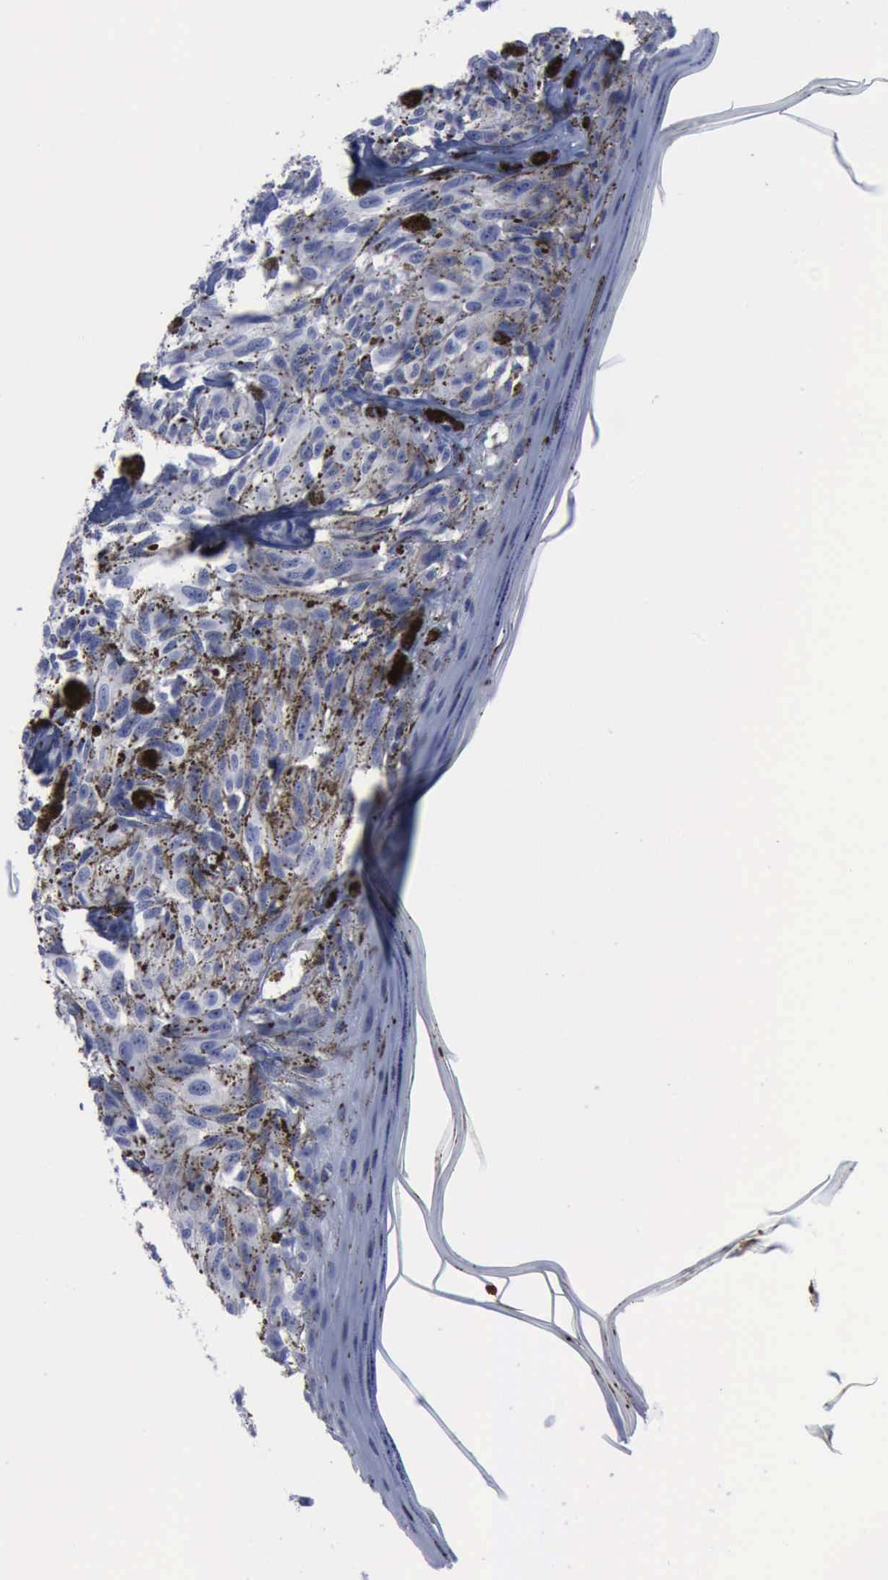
{"staining": {"intensity": "negative", "quantity": "none", "location": "none"}, "tissue": "melanoma", "cell_type": "Tumor cells", "image_type": "cancer", "snomed": [{"axis": "morphology", "description": "Malignant melanoma, NOS"}, {"axis": "topography", "description": "Skin"}], "caption": "Histopathology image shows no significant protein expression in tumor cells of malignant melanoma.", "gene": "NGFR", "patient": {"sex": "male", "age": 67}}